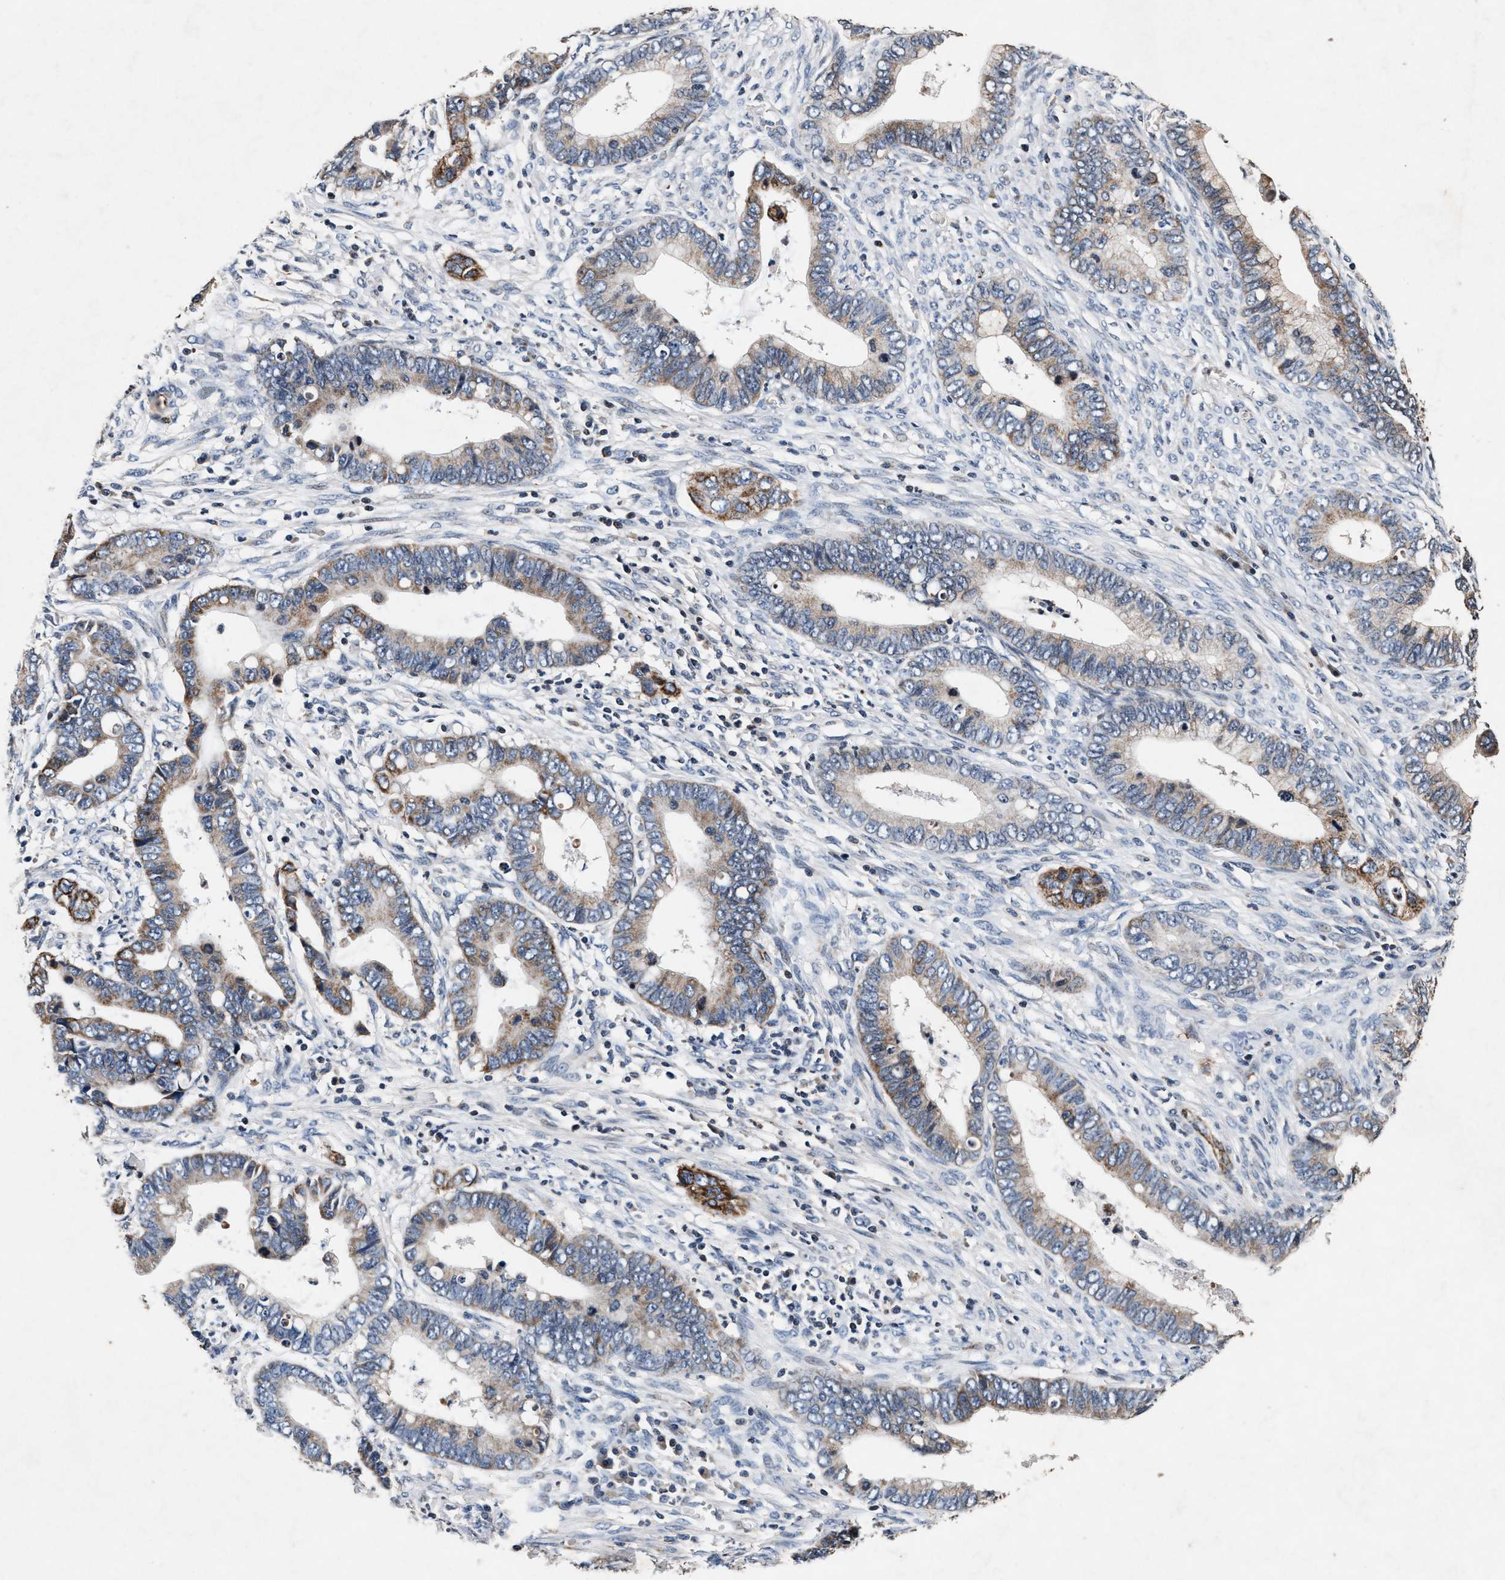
{"staining": {"intensity": "weak", "quantity": ">75%", "location": "cytoplasmic/membranous"}, "tissue": "cervical cancer", "cell_type": "Tumor cells", "image_type": "cancer", "snomed": [{"axis": "morphology", "description": "Adenocarcinoma, NOS"}, {"axis": "topography", "description": "Cervix"}], "caption": "IHC staining of adenocarcinoma (cervical), which exhibits low levels of weak cytoplasmic/membranous staining in about >75% of tumor cells indicating weak cytoplasmic/membranous protein positivity. The staining was performed using DAB (brown) for protein detection and nuclei were counterstained in hematoxylin (blue).", "gene": "PKD2L1", "patient": {"sex": "female", "age": 44}}